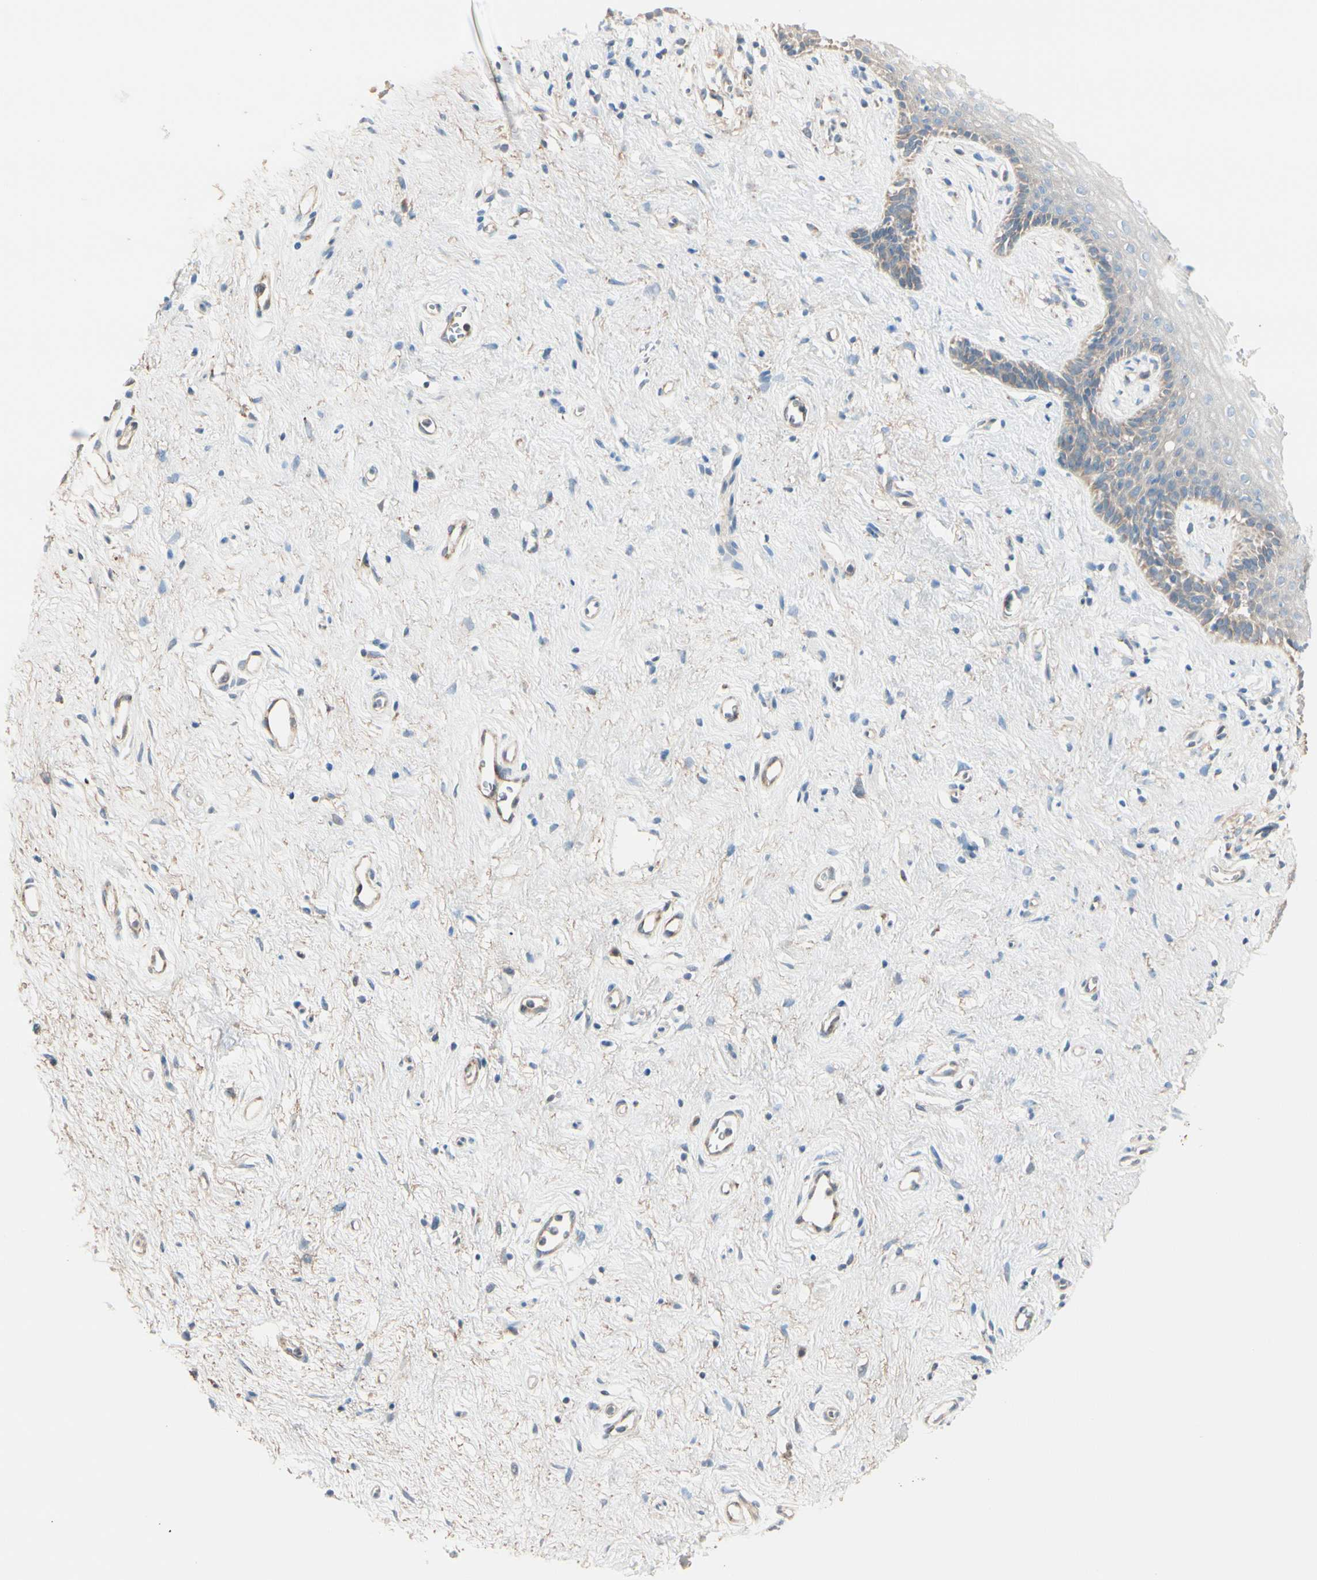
{"staining": {"intensity": "negative", "quantity": "none", "location": "none"}, "tissue": "vagina", "cell_type": "Squamous epithelial cells", "image_type": "normal", "snomed": [{"axis": "morphology", "description": "Normal tissue, NOS"}, {"axis": "topography", "description": "Vagina"}], "caption": "DAB immunohistochemical staining of benign vagina displays no significant staining in squamous epithelial cells.", "gene": "EPHA3", "patient": {"sex": "female", "age": 44}}